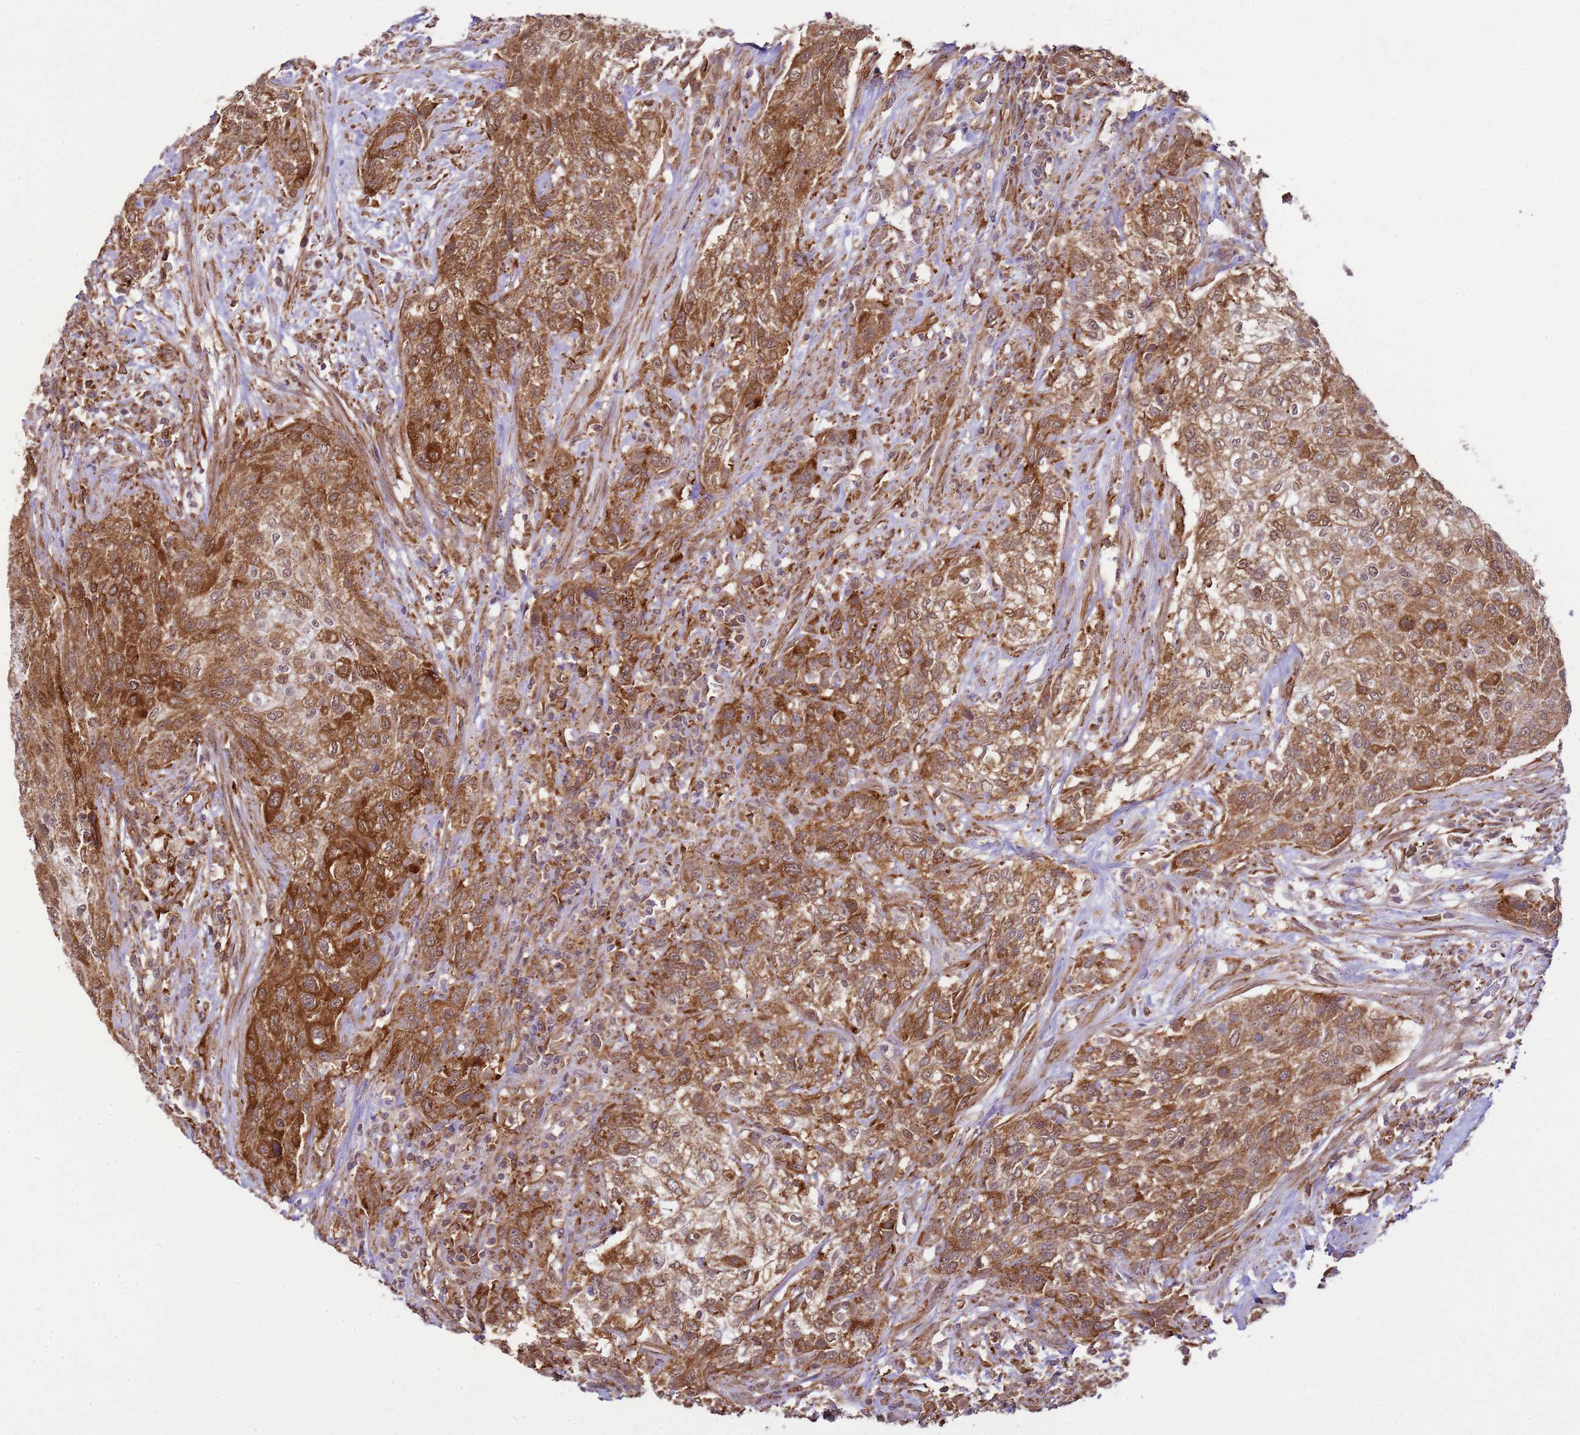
{"staining": {"intensity": "moderate", "quantity": ">75%", "location": "cytoplasmic/membranous"}, "tissue": "urothelial cancer", "cell_type": "Tumor cells", "image_type": "cancer", "snomed": [{"axis": "morphology", "description": "Normal tissue, NOS"}, {"axis": "morphology", "description": "Urothelial carcinoma, NOS"}, {"axis": "topography", "description": "Urinary bladder"}, {"axis": "topography", "description": "Peripheral nerve tissue"}], "caption": "Immunohistochemistry (IHC) image of neoplastic tissue: urothelial cancer stained using immunohistochemistry demonstrates medium levels of moderate protein expression localized specifically in the cytoplasmic/membranous of tumor cells, appearing as a cytoplasmic/membranous brown color.", "gene": "GABRE", "patient": {"sex": "male", "age": 35}}